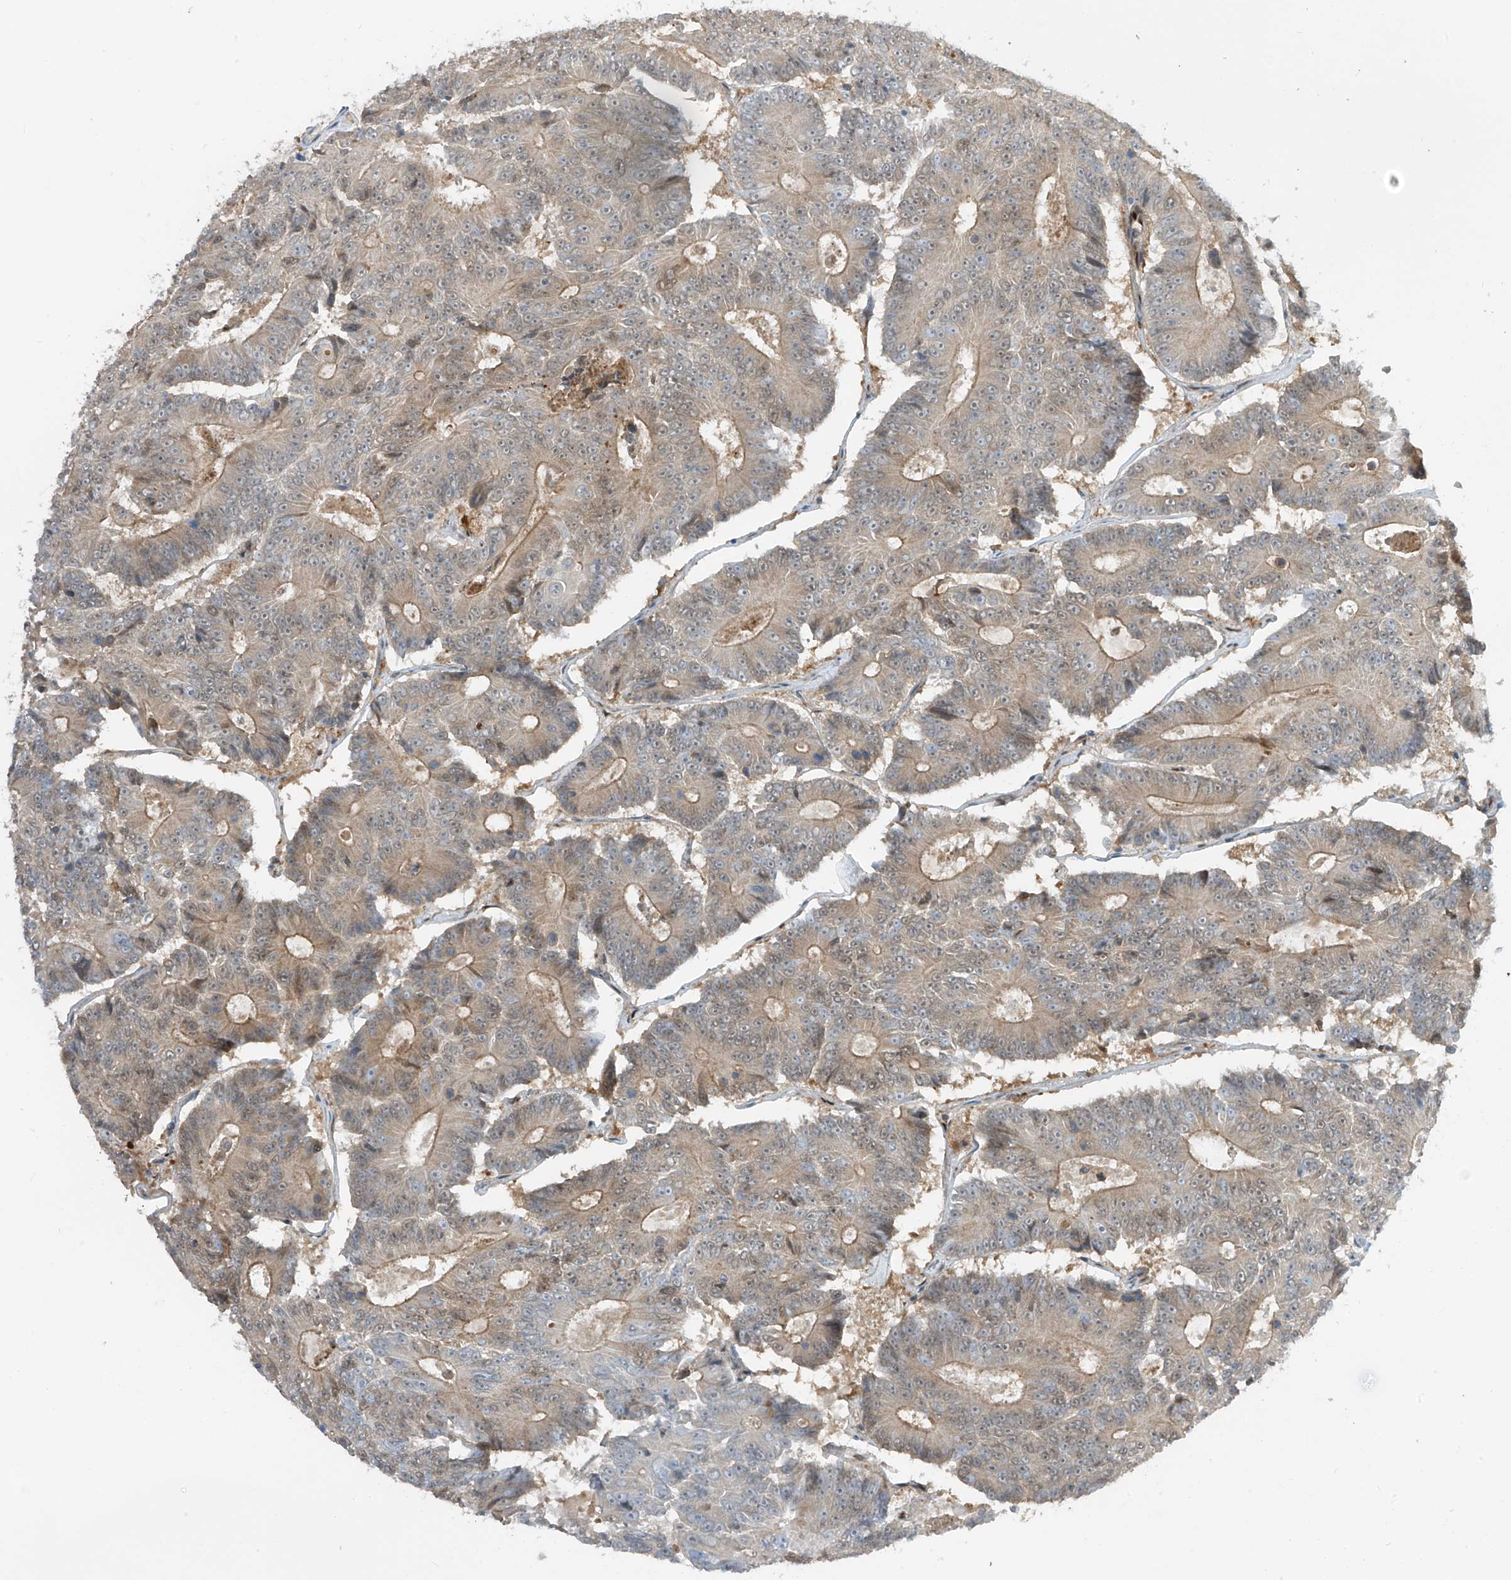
{"staining": {"intensity": "weak", "quantity": "25%-75%", "location": "cytoplasmic/membranous"}, "tissue": "colorectal cancer", "cell_type": "Tumor cells", "image_type": "cancer", "snomed": [{"axis": "morphology", "description": "Adenocarcinoma, NOS"}, {"axis": "topography", "description": "Colon"}], "caption": "Protein positivity by immunohistochemistry (IHC) displays weak cytoplasmic/membranous positivity in about 25%-75% of tumor cells in adenocarcinoma (colorectal). (IHC, brightfield microscopy, high magnification).", "gene": "PM20D2", "patient": {"sex": "male", "age": 83}}